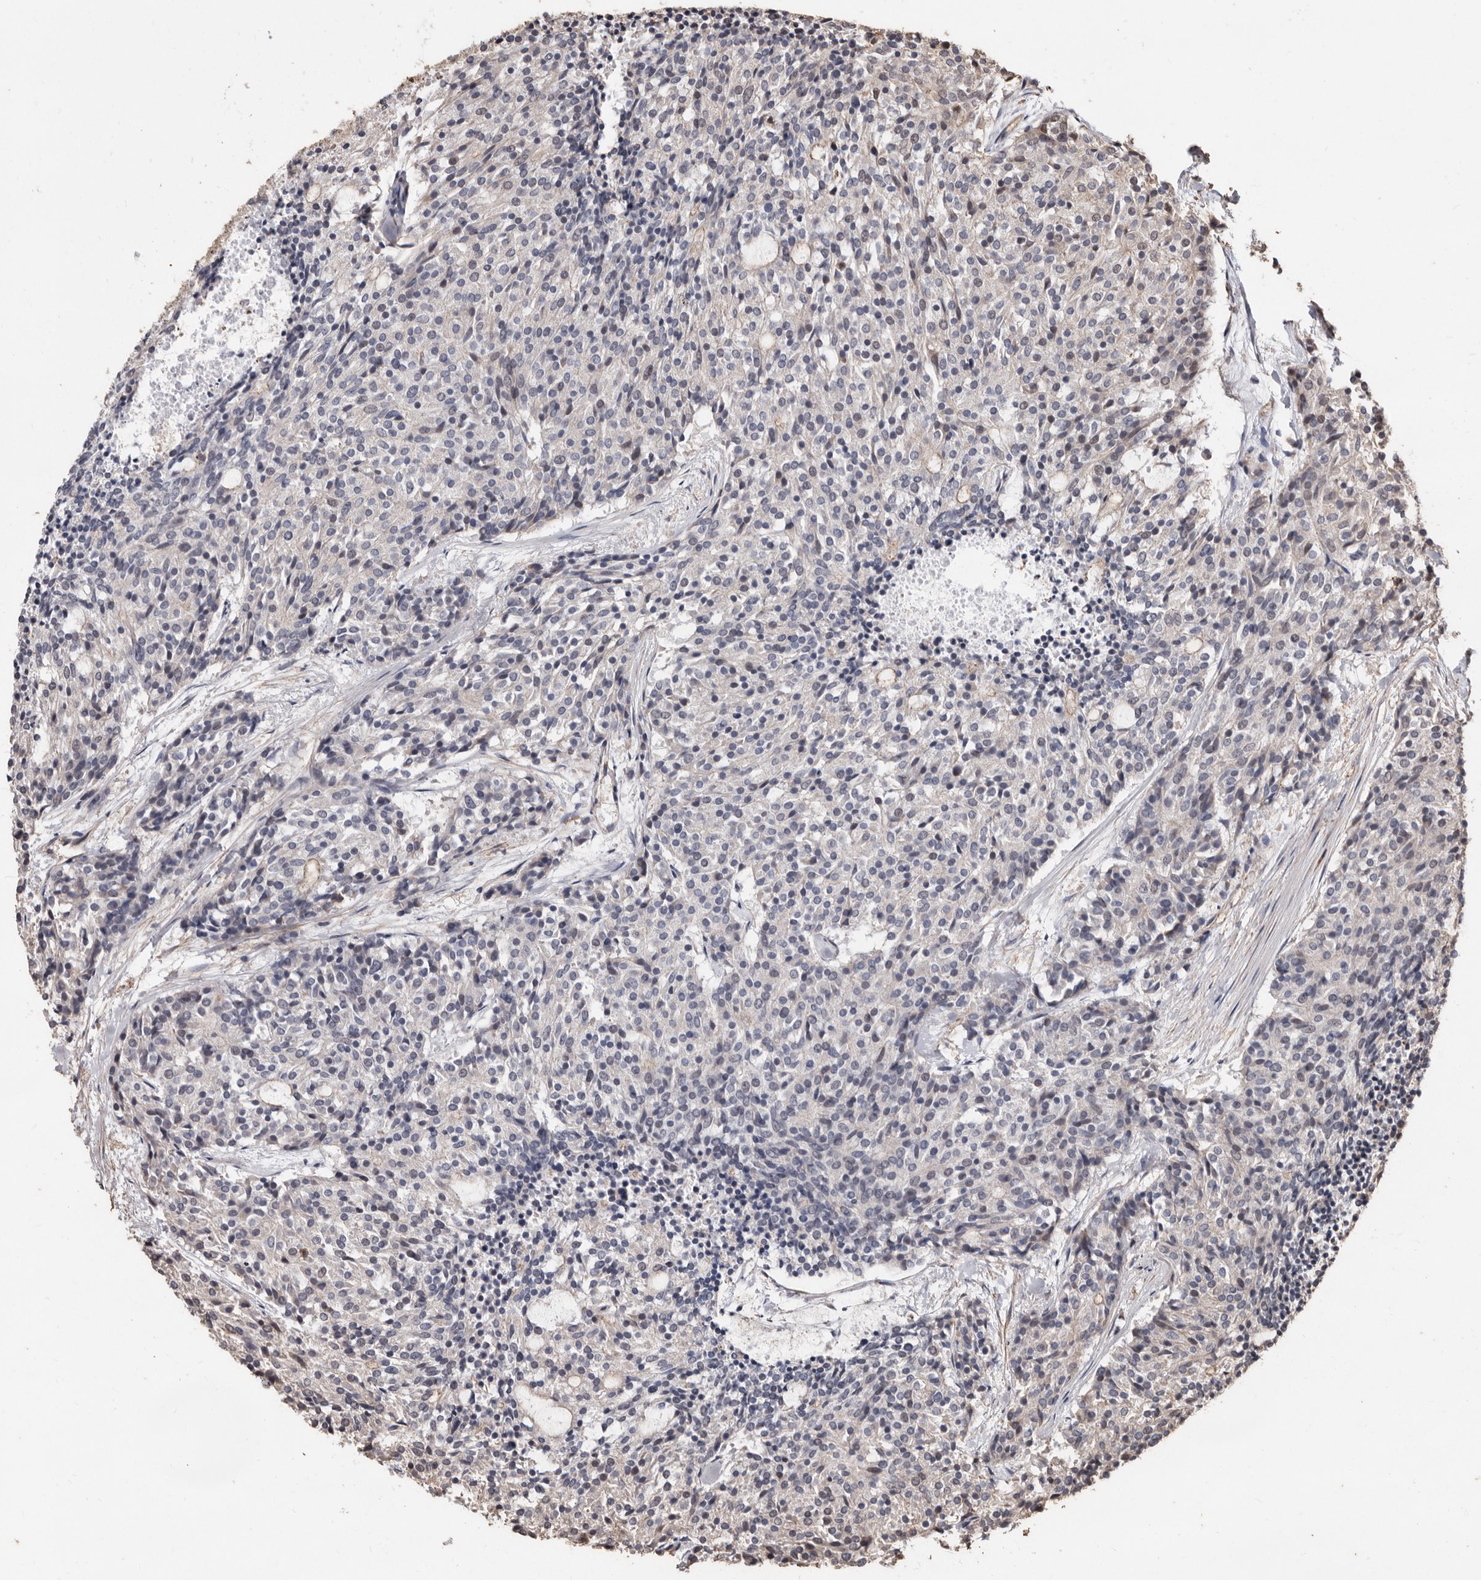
{"staining": {"intensity": "negative", "quantity": "none", "location": "none"}, "tissue": "carcinoid", "cell_type": "Tumor cells", "image_type": "cancer", "snomed": [{"axis": "morphology", "description": "Carcinoid, malignant, NOS"}, {"axis": "topography", "description": "Pancreas"}], "caption": "Carcinoid stained for a protein using immunohistochemistry (IHC) demonstrates no staining tumor cells.", "gene": "GSK3A", "patient": {"sex": "female", "age": 54}}